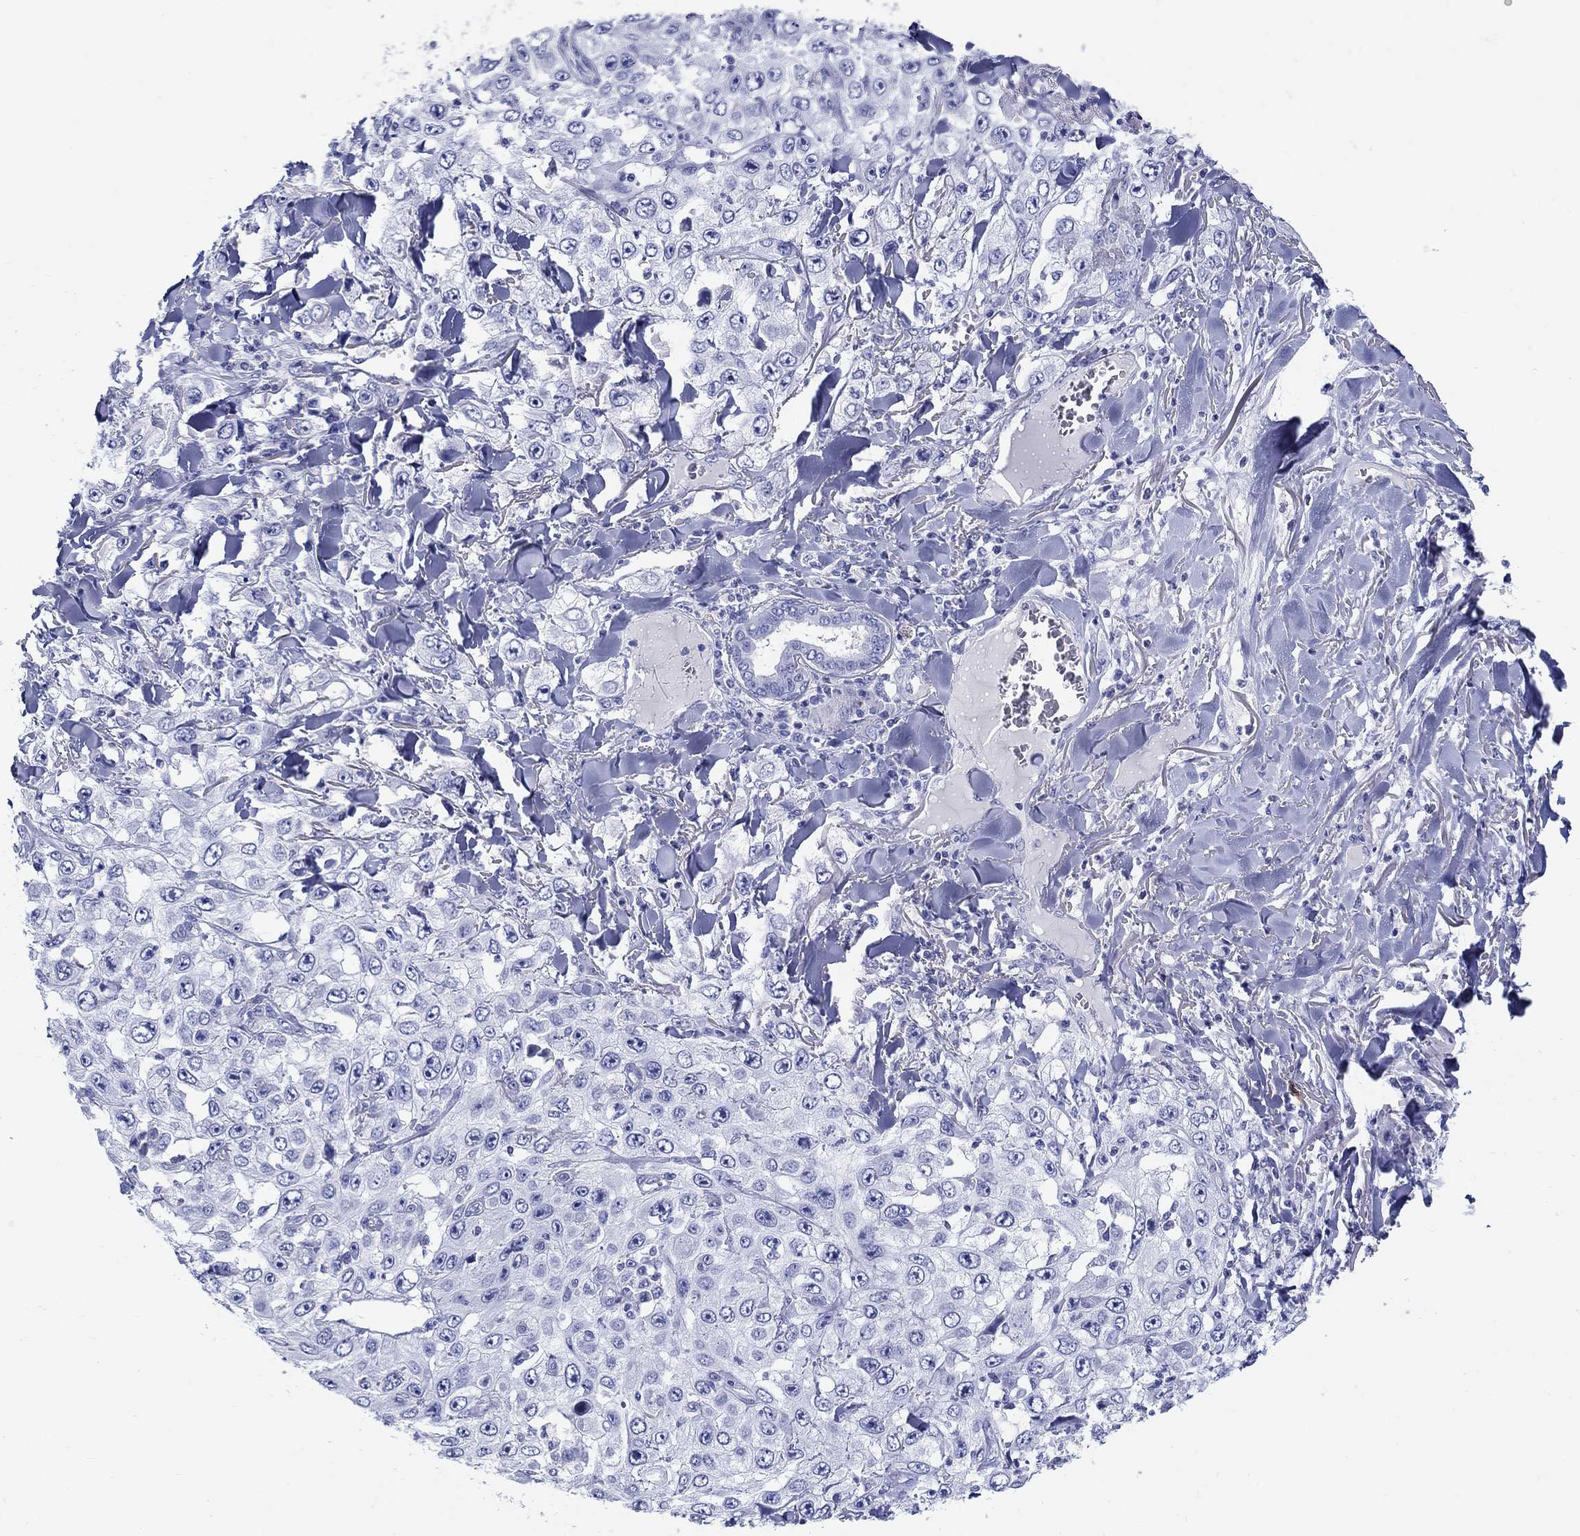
{"staining": {"intensity": "negative", "quantity": "none", "location": "none"}, "tissue": "skin cancer", "cell_type": "Tumor cells", "image_type": "cancer", "snomed": [{"axis": "morphology", "description": "Squamous cell carcinoma, NOS"}, {"axis": "topography", "description": "Skin"}], "caption": "This is an IHC photomicrograph of skin cancer. There is no expression in tumor cells.", "gene": "CRYGS", "patient": {"sex": "male", "age": 82}}